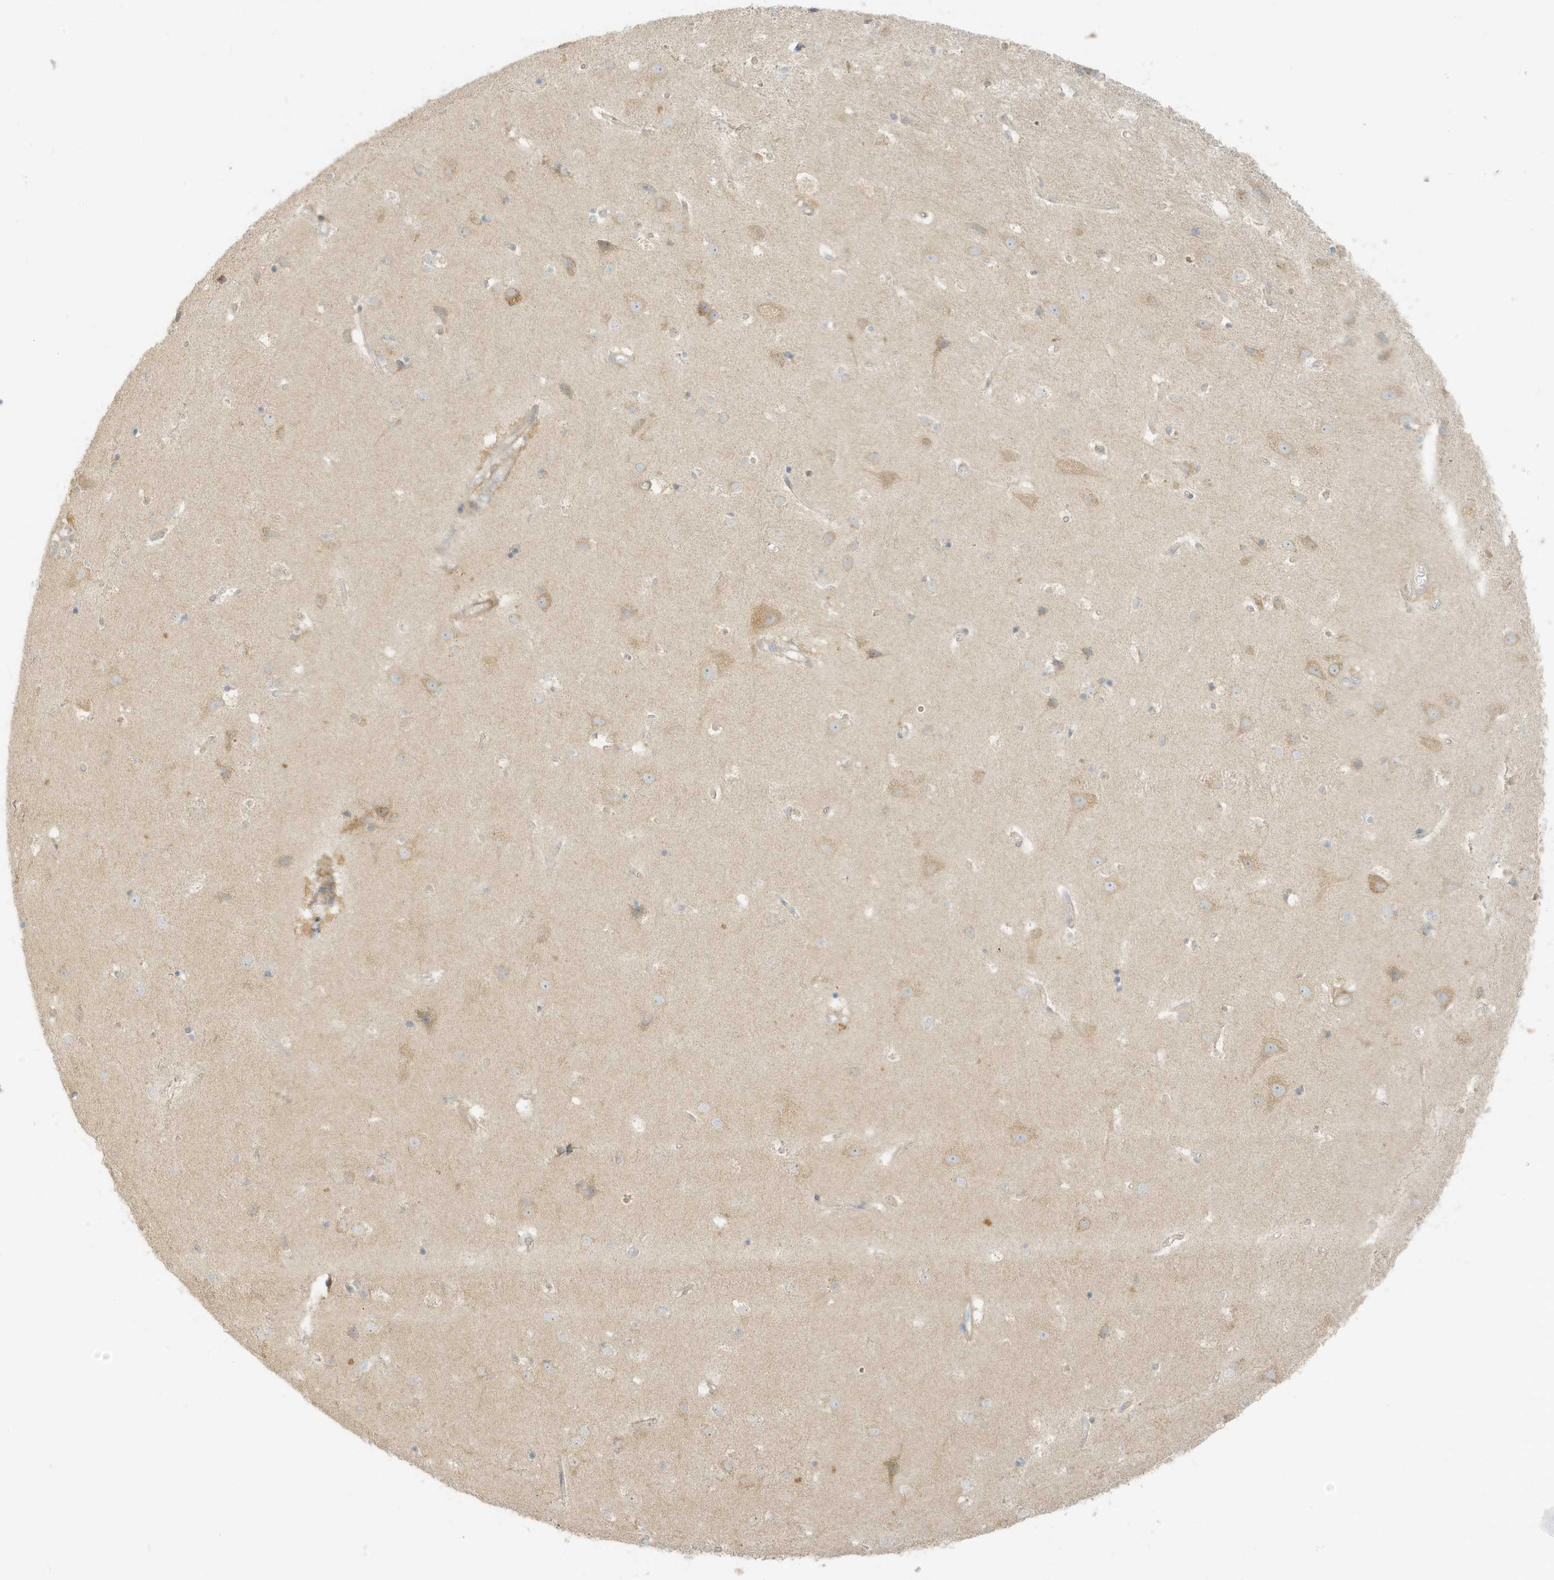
{"staining": {"intensity": "moderate", "quantity": "25%-75%", "location": "cytoplasmic/membranous"}, "tissue": "cerebral cortex", "cell_type": "Endothelial cells", "image_type": "normal", "snomed": [{"axis": "morphology", "description": "Normal tissue, NOS"}, {"axis": "topography", "description": "Cerebral cortex"}], "caption": "Cerebral cortex stained for a protein (brown) reveals moderate cytoplasmic/membranous positive positivity in approximately 25%-75% of endothelial cells.", "gene": "MCOLN1", "patient": {"sex": "male", "age": 54}}